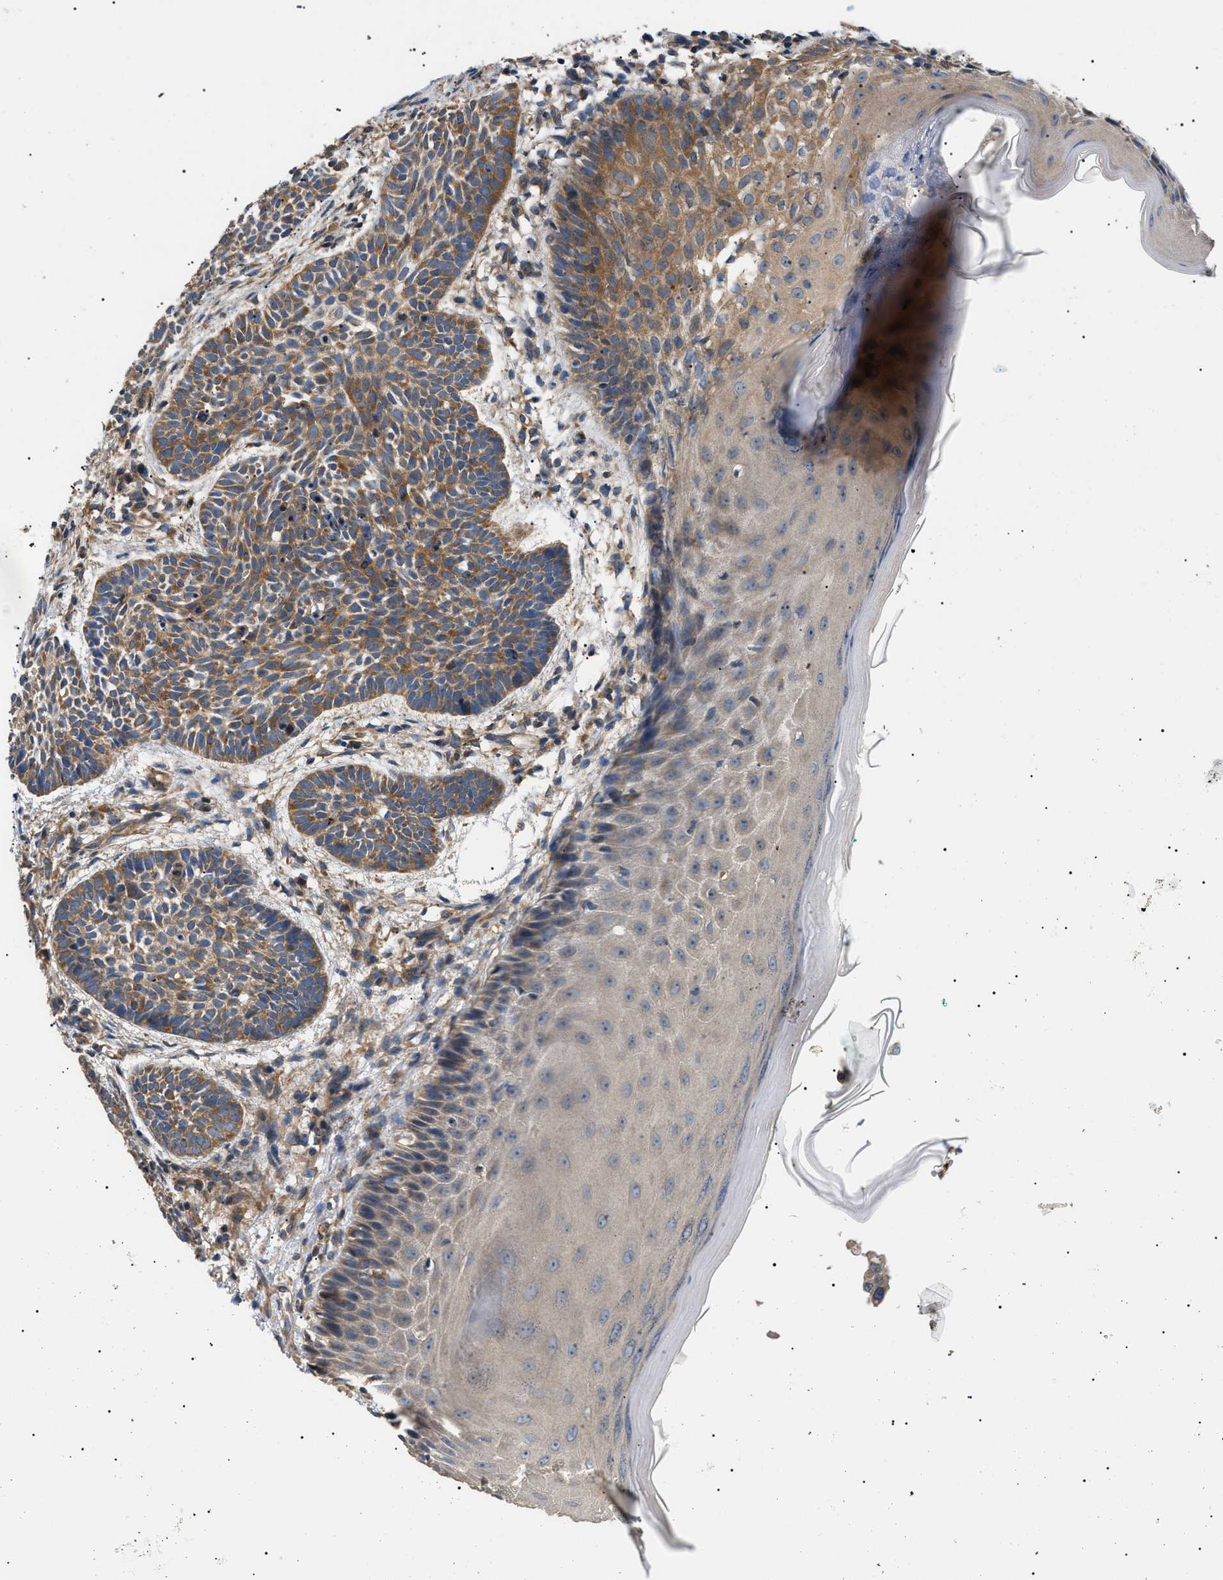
{"staining": {"intensity": "moderate", "quantity": ">75%", "location": "cytoplasmic/membranous"}, "tissue": "skin cancer", "cell_type": "Tumor cells", "image_type": "cancer", "snomed": [{"axis": "morphology", "description": "Basal cell carcinoma"}, {"axis": "topography", "description": "Skin"}], "caption": "An IHC photomicrograph of neoplastic tissue is shown. Protein staining in brown labels moderate cytoplasmic/membranous positivity in skin basal cell carcinoma within tumor cells. (Brightfield microscopy of DAB IHC at high magnification).", "gene": "PPM1B", "patient": {"sex": "male", "age": 60}}